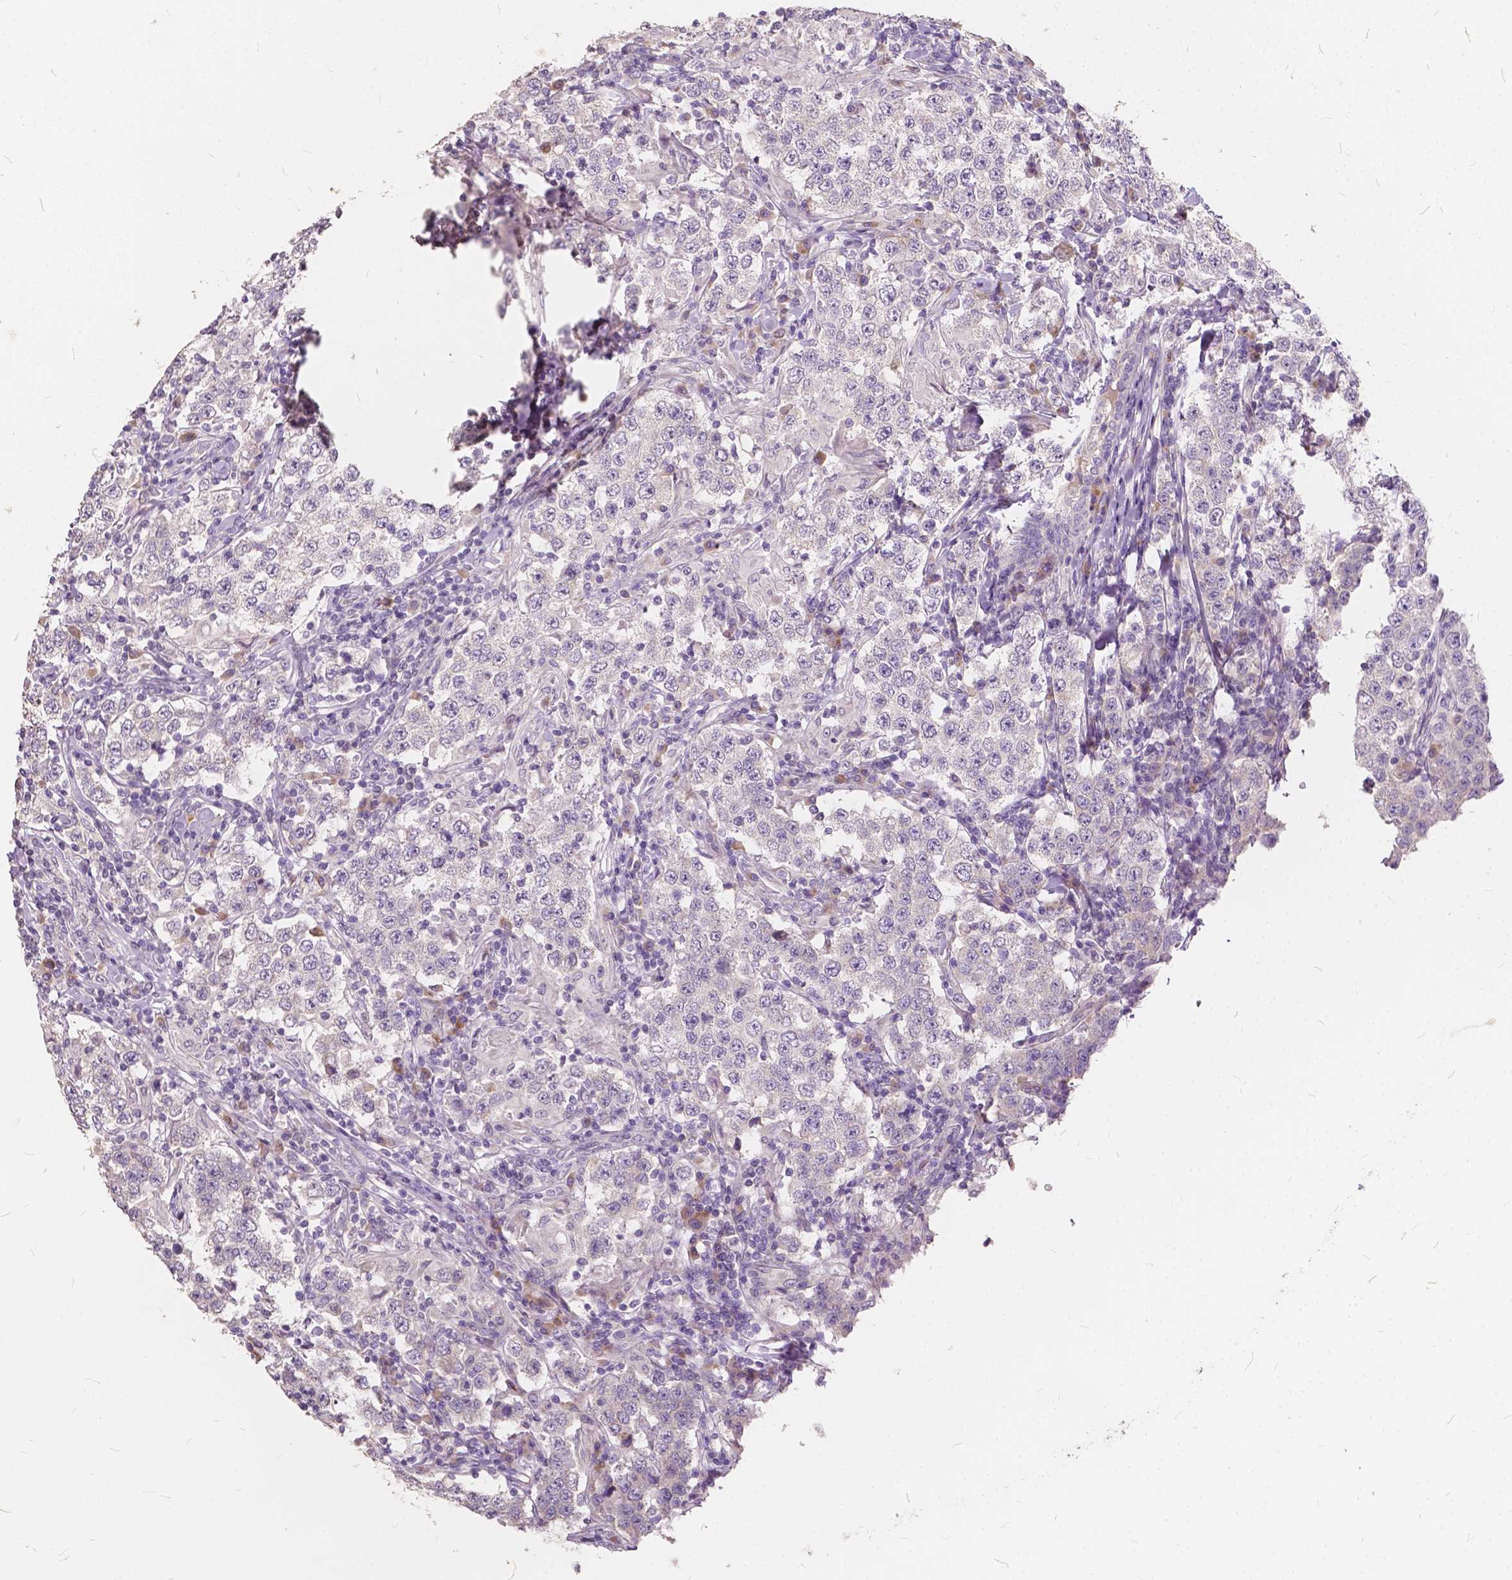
{"staining": {"intensity": "negative", "quantity": "none", "location": "none"}, "tissue": "testis cancer", "cell_type": "Tumor cells", "image_type": "cancer", "snomed": [{"axis": "morphology", "description": "Seminoma, NOS"}, {"axis": "morphology", "description": "Carcinoma, Embryonal, NOS"}, {"axis": "topography", "description": "Testis"}], "caption": "Micrograph shows no protein positivity in tumor cells of embryonal carcinoma (testis) tissue.", "gene": "SLC7A8", "patient": {"sex": "male", "age": 41}}